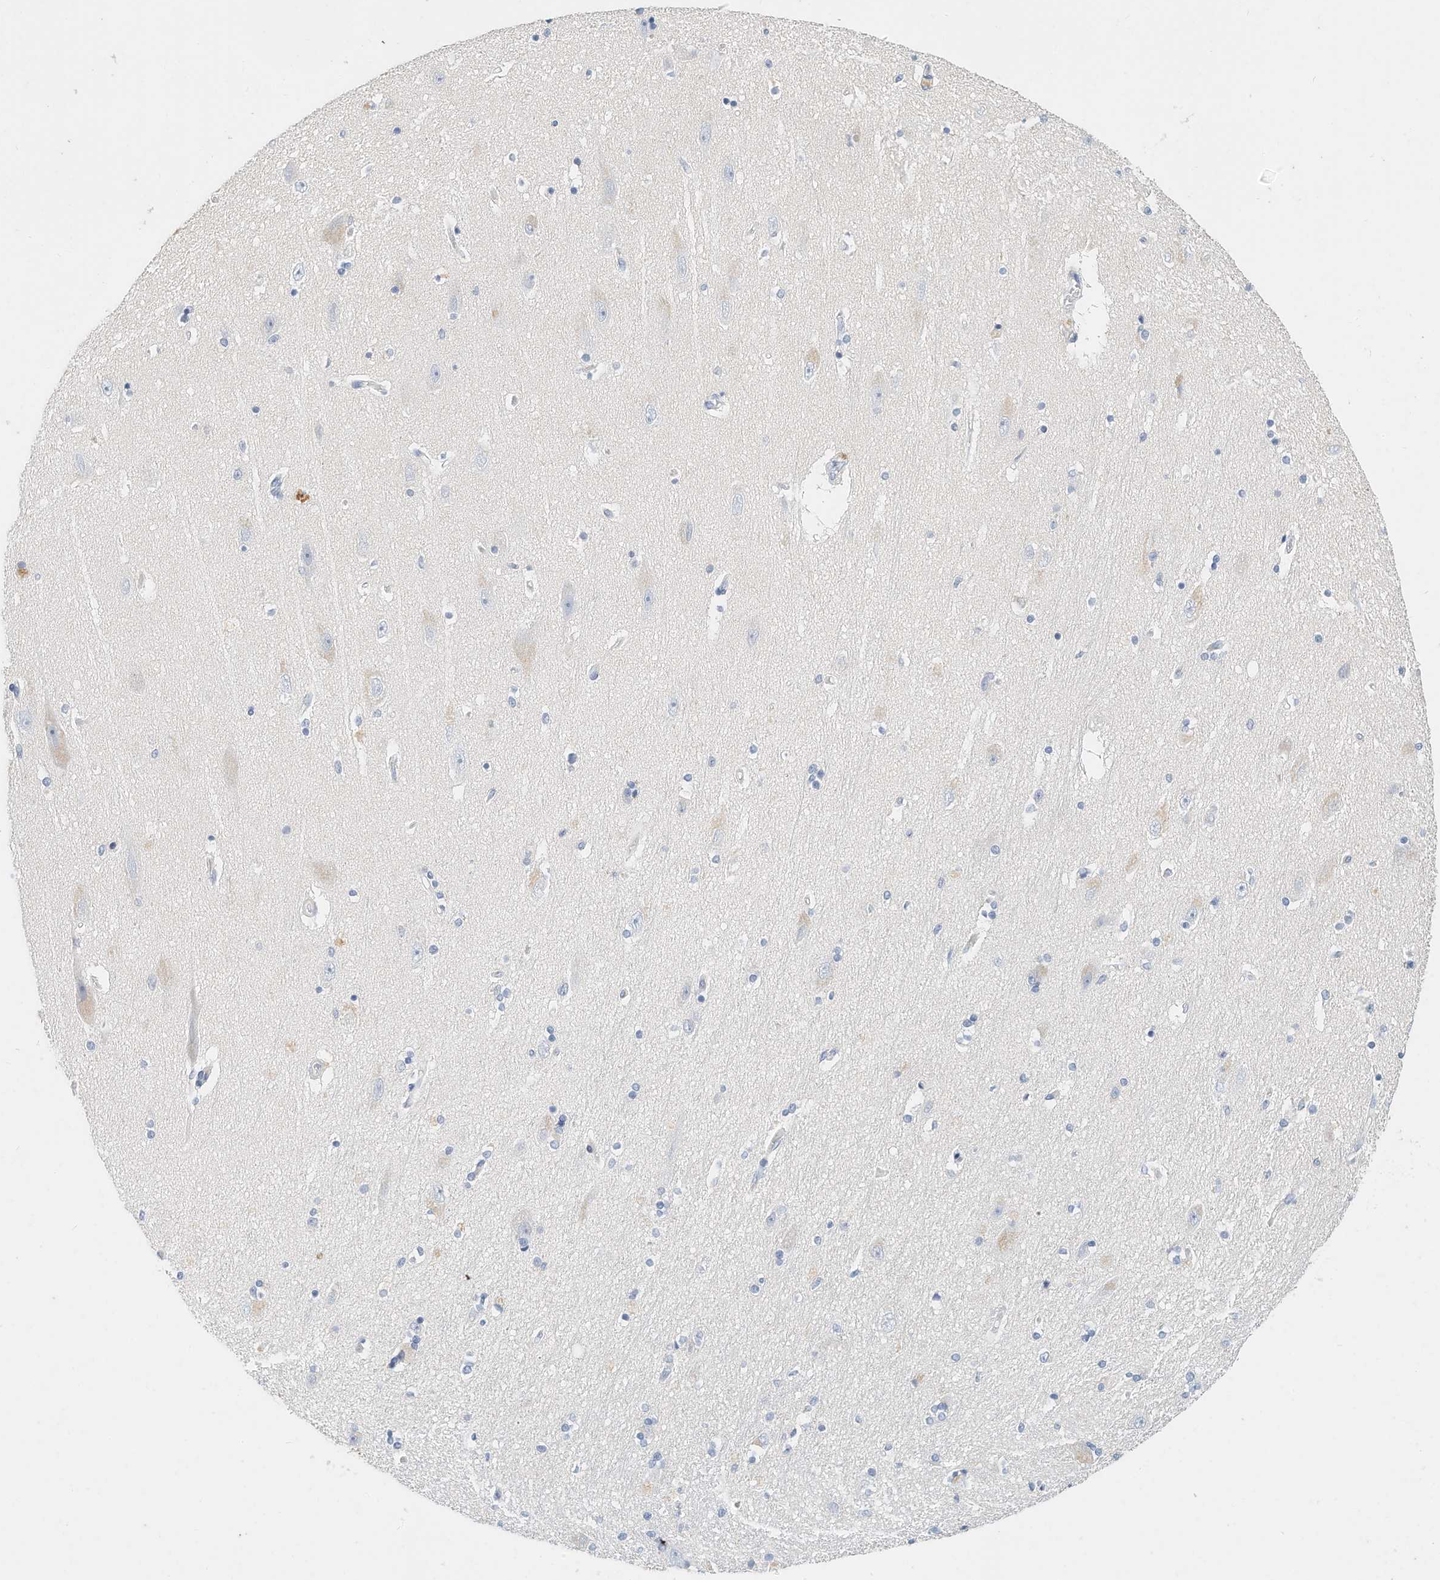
{"staining": {"intensity": "negative", "quantity": "none", "location": "none"}, "tissue": "hippocampus", "cell_type": "Glial cells", "image_type": "normal", "snomed": [{"axis": "morphology", "description": "Normal tissue, NOS"}, {"axis": "topography", "description": "Hippocampus"}], "caption": "The histopathology image displays no staining of glial cells in unremarkable hippocampus. (Brightfield microscopy of DAB (3,3'-diaminobenzidine) immunohistochemistry (IHC) at high magnification).", "gene": "MICAL1", "patient": {"sex": "female", "age": 54}}